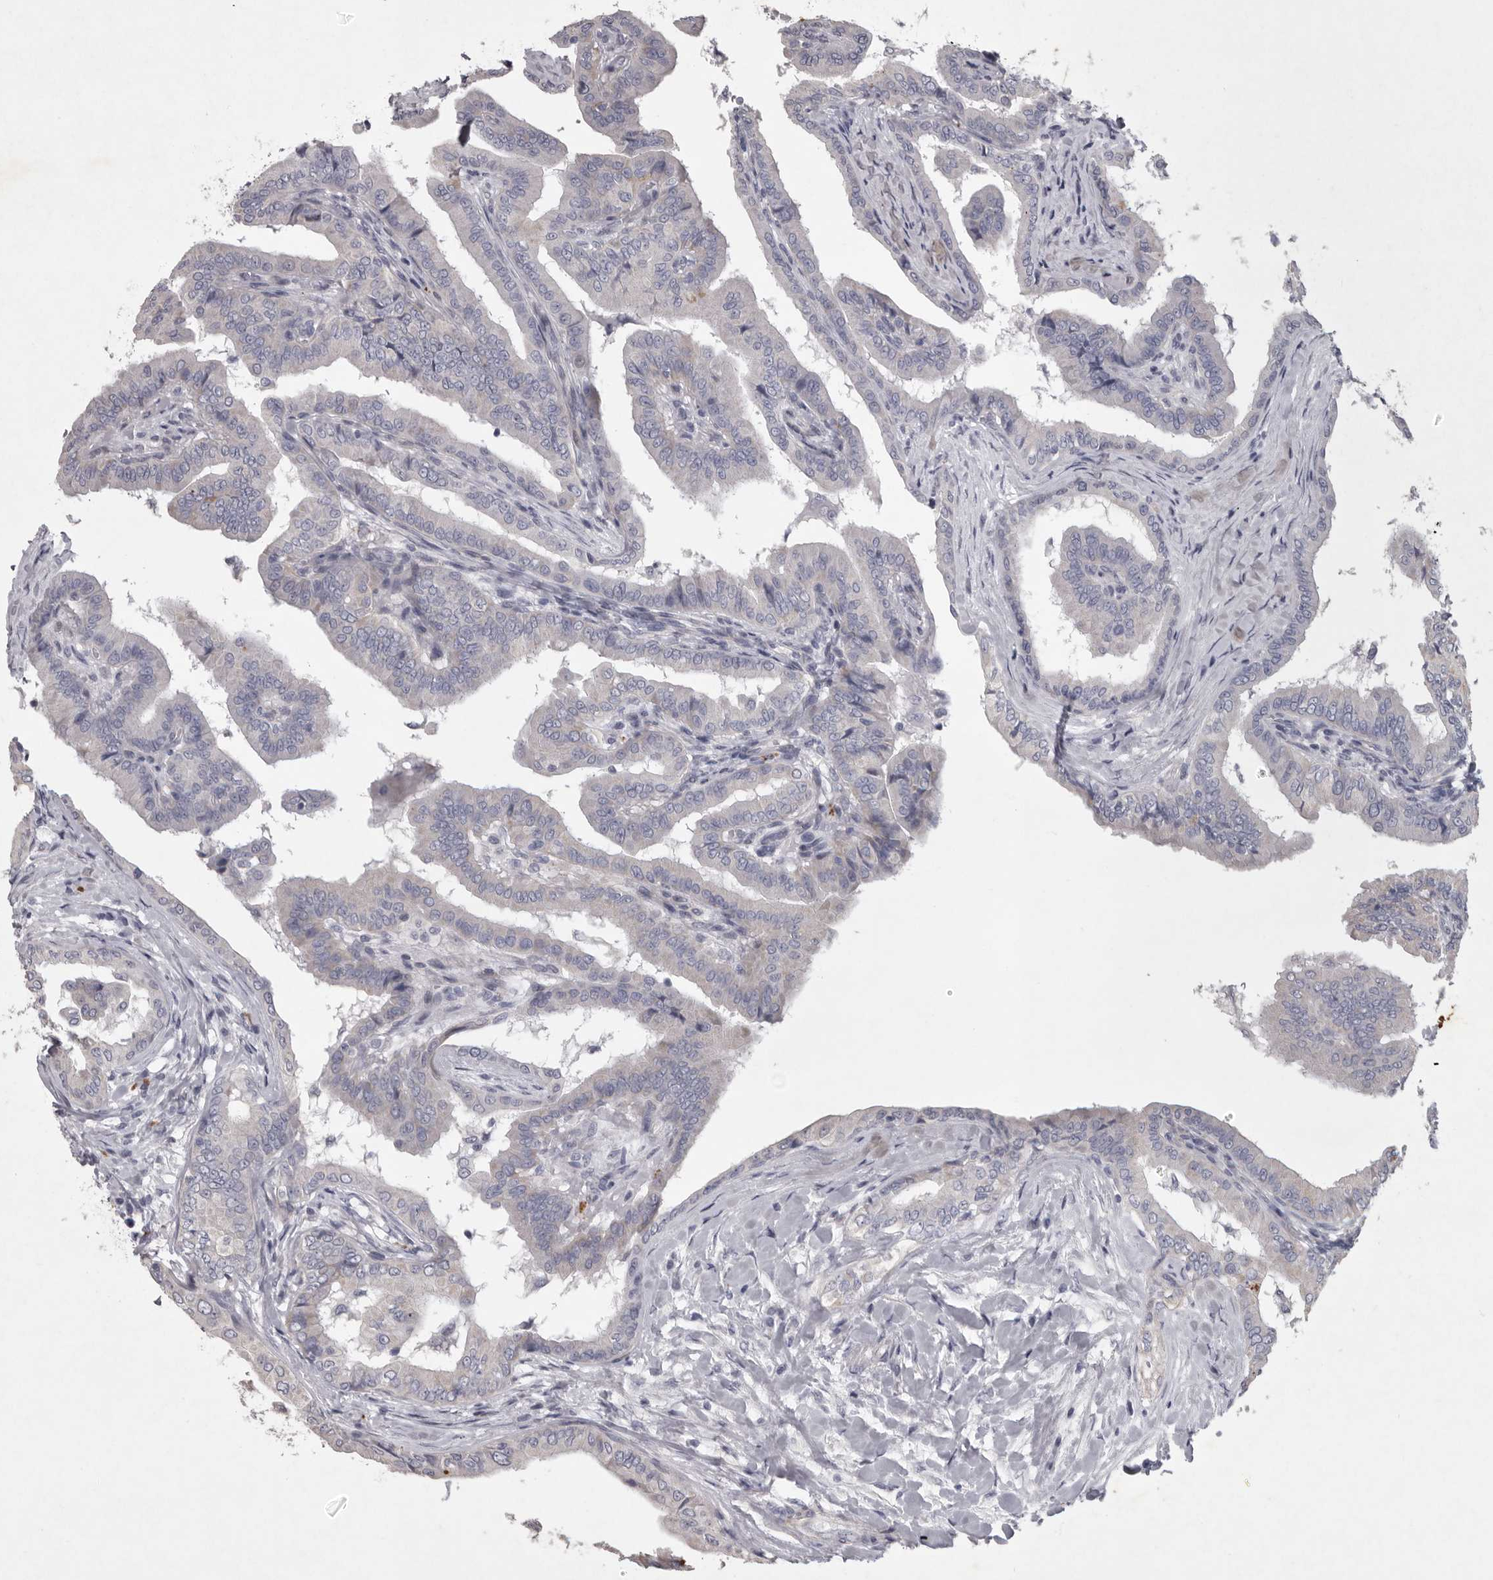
{"staining": {"intensity": "negative", "quantity": "none", "location": "none"}, "tissue": "thyroid cancer", "cell_type": "Tumor cells", "image_type": "cancer", "snomed": [{"axis": "morphology", "description": "Papillary adenocarcinoma, NOS"}, {"axis": "topography", "description": "Thyroid gland"}], "caption": "A high-resolution photomicrograph shows immunohistochemistry (IHC) staining of thyroid papillary adenocarcinoma, which demonstrates no significant expression in tumor cells.", "gene": "NKAIN4", "patient": {"sex": "male", "age": 33}}